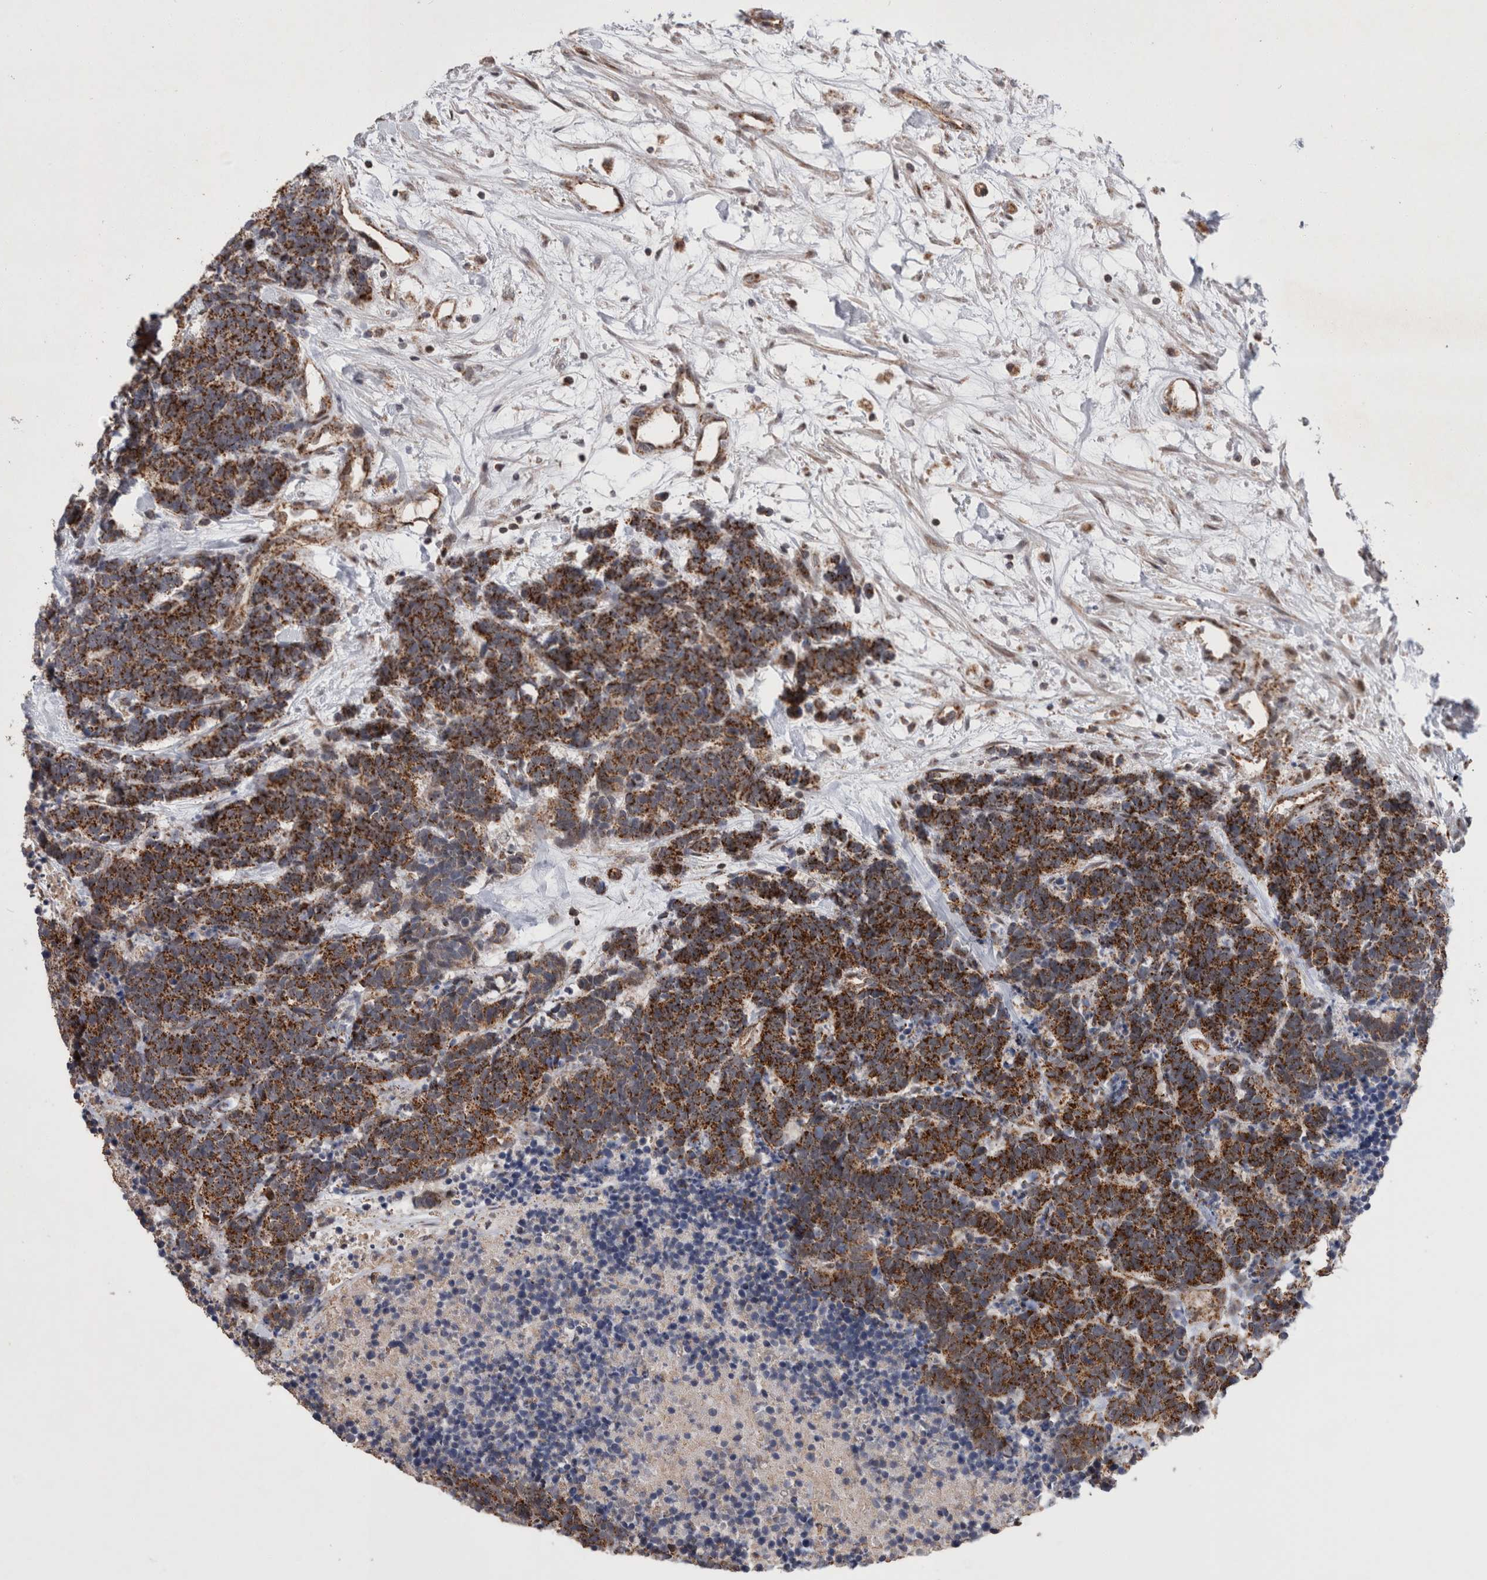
{"staining": {"intensity": "strong", "quantity": ">75%", "location": "cytoplasmic/membranous"}, "tissue": "carcinoid", "cell_type": "Tumor cells", "image_type": "cancer", "snomed": [{"axis": "morphology", "description": "Carcinoma, NOS"}, {"axis": "morphology", "description": "Carcinoid, malignant, NOS"}, {"axis": "topography", "description": "Urinary bladder"}], "caption": "IHC image of carcinoma stained for a protein (brown), which shows high levels of strong cytoplasmic/membranous expression in approximately >75% of tumor cells.", "gene": "MRPL37", "patient": {"sex": "male", "age": 57}}